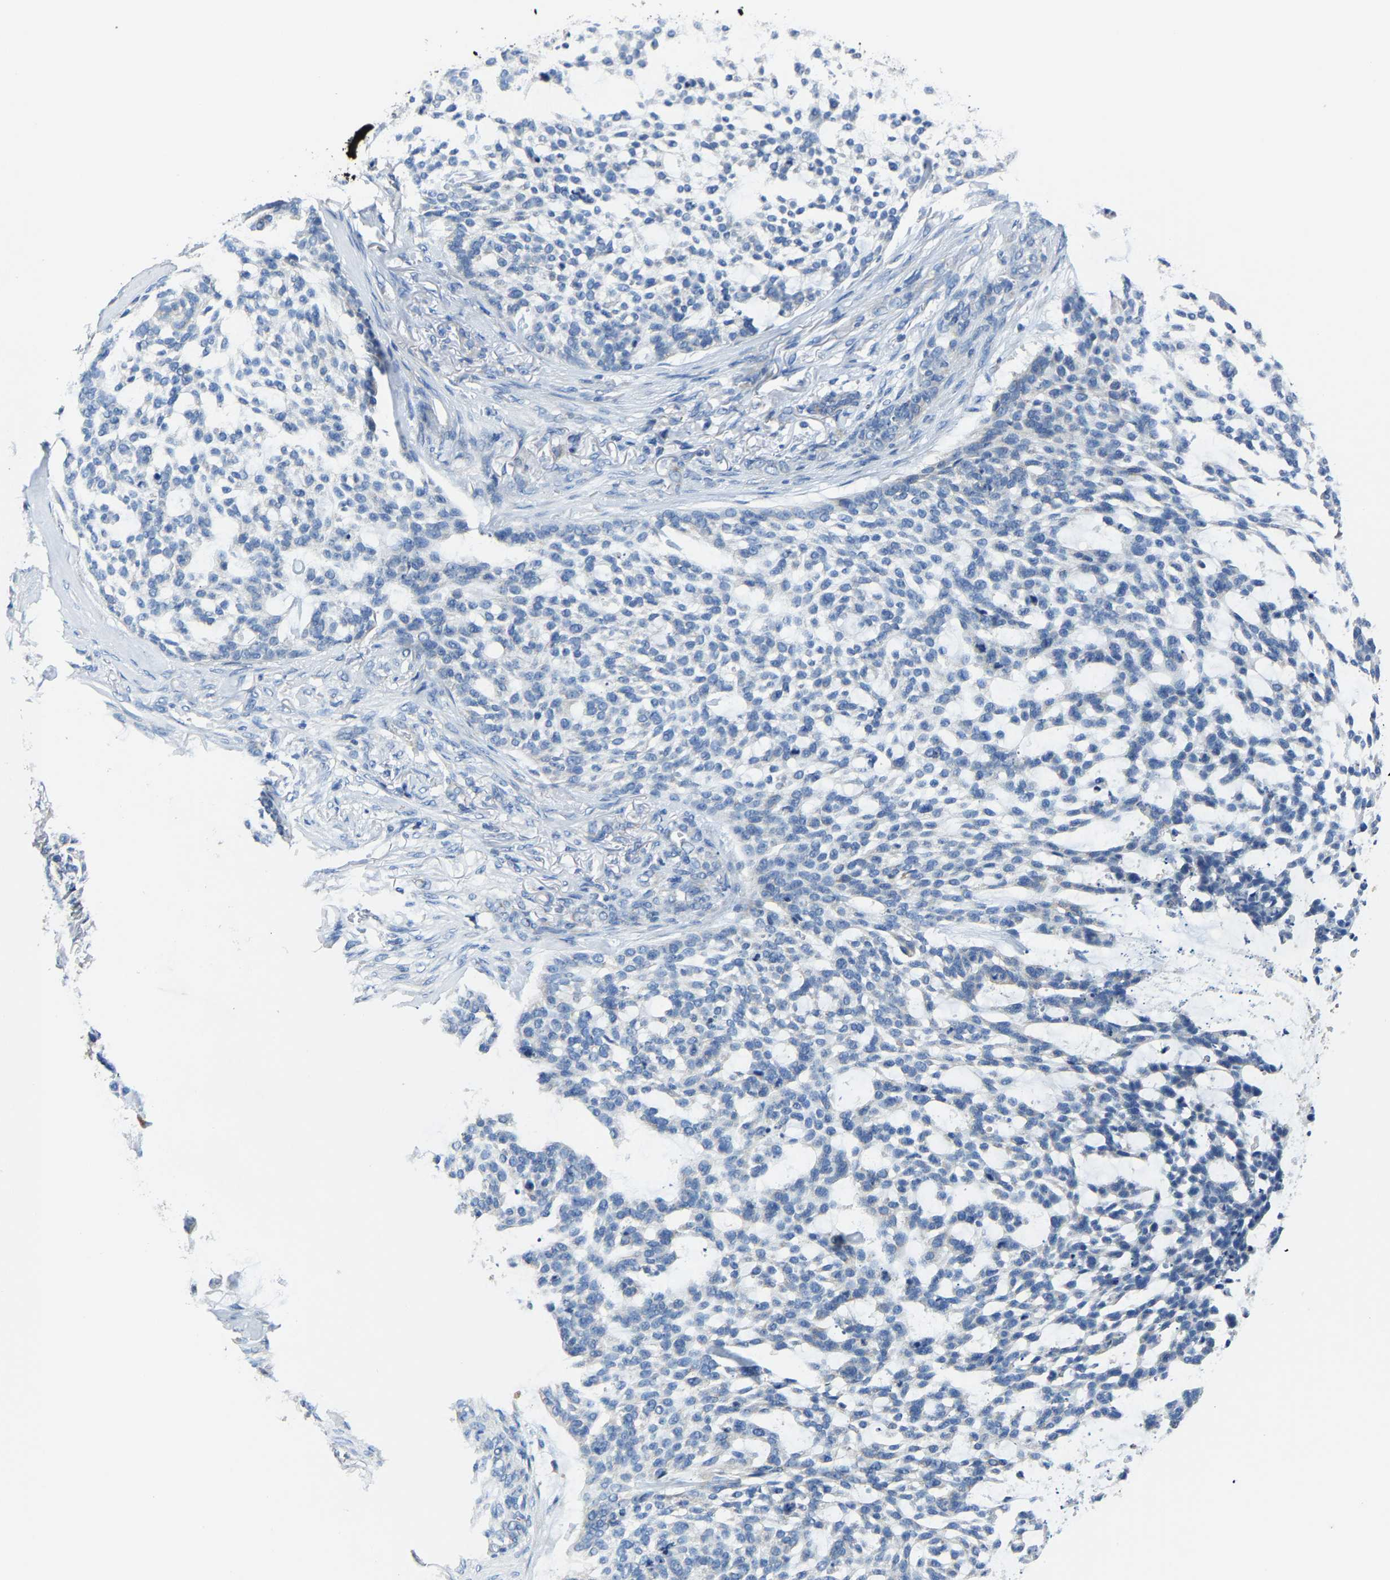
{"staining": {"intensity": "negative", "quantity": "none", "location": "none"}, "tissue": "skin cancer", "cell_type": "Tumor cells", "image_type": "cancer", "snomed": [{"axis": "morphology", "description": "Basal cell carcinoma"}, {"axis": "topography", "description": "Skin"}], "caption": "A high-resolution histopathology image shows immunohistochemistry (IHC) staining of skin cancer, which reveals no significant positivity in tumor cells.", "gene": "AGK", "patient": {"sex": "female", "age": 64}}